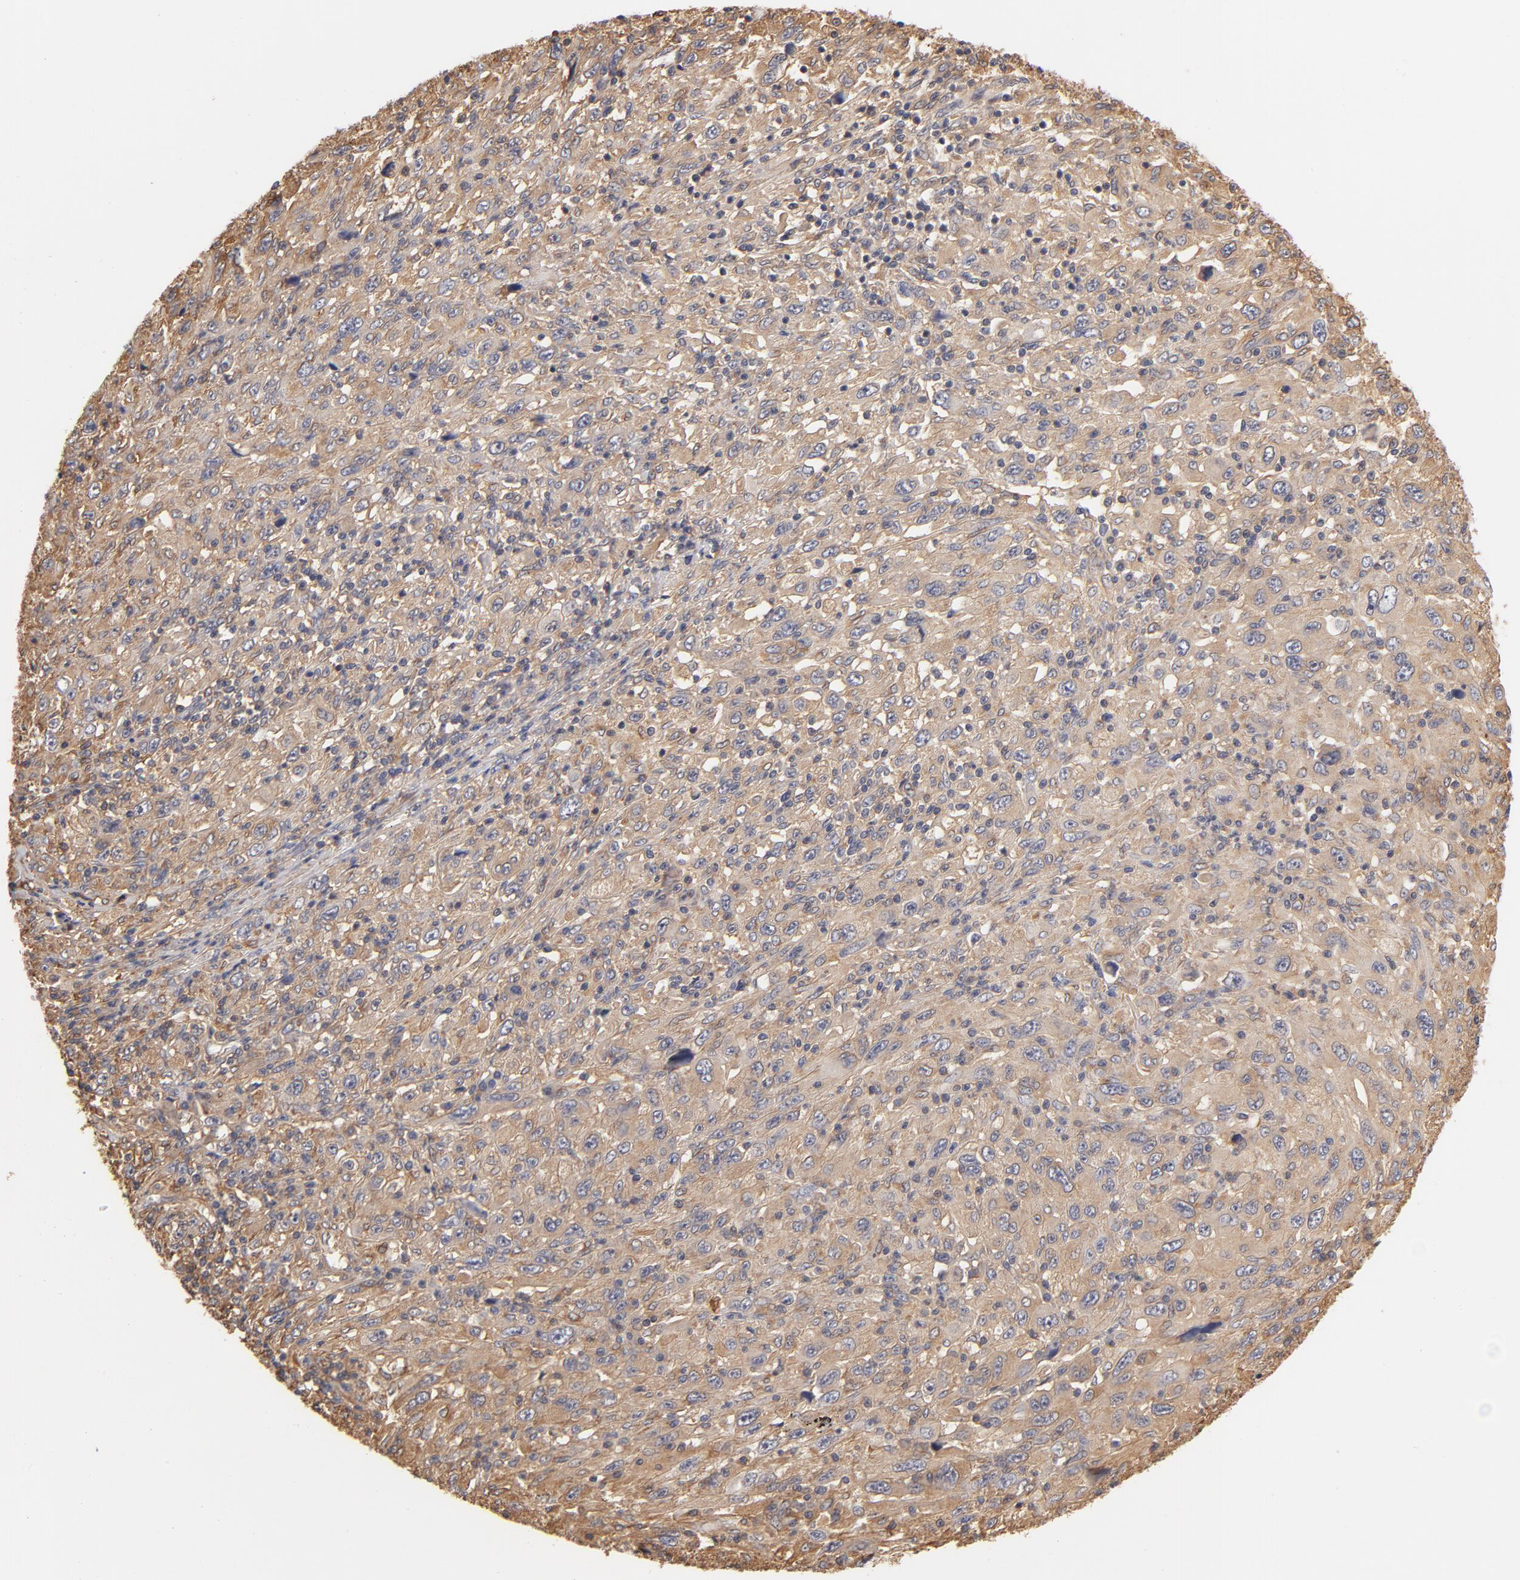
{"staining": {"intensity": "moderate", "quantity": ">75%", "location": "cytoplasmic/membranous"}, "tissue": "melanoma", "cell_type": "Tumor cells", "image_type": "cancer", "snomed": [{"axis": "morphology", "description": "Malignant melanoma, Metastatic site"}, {"axis": "topography", "description": "Skin"}], "caption": "Tumor cells demonstrate medium levels of moderate cytoplasmic/membranous staining in about >75% of cells in melanoma.", "gene": "FCMR", "patient": {"sex": "female", "age": 56}}